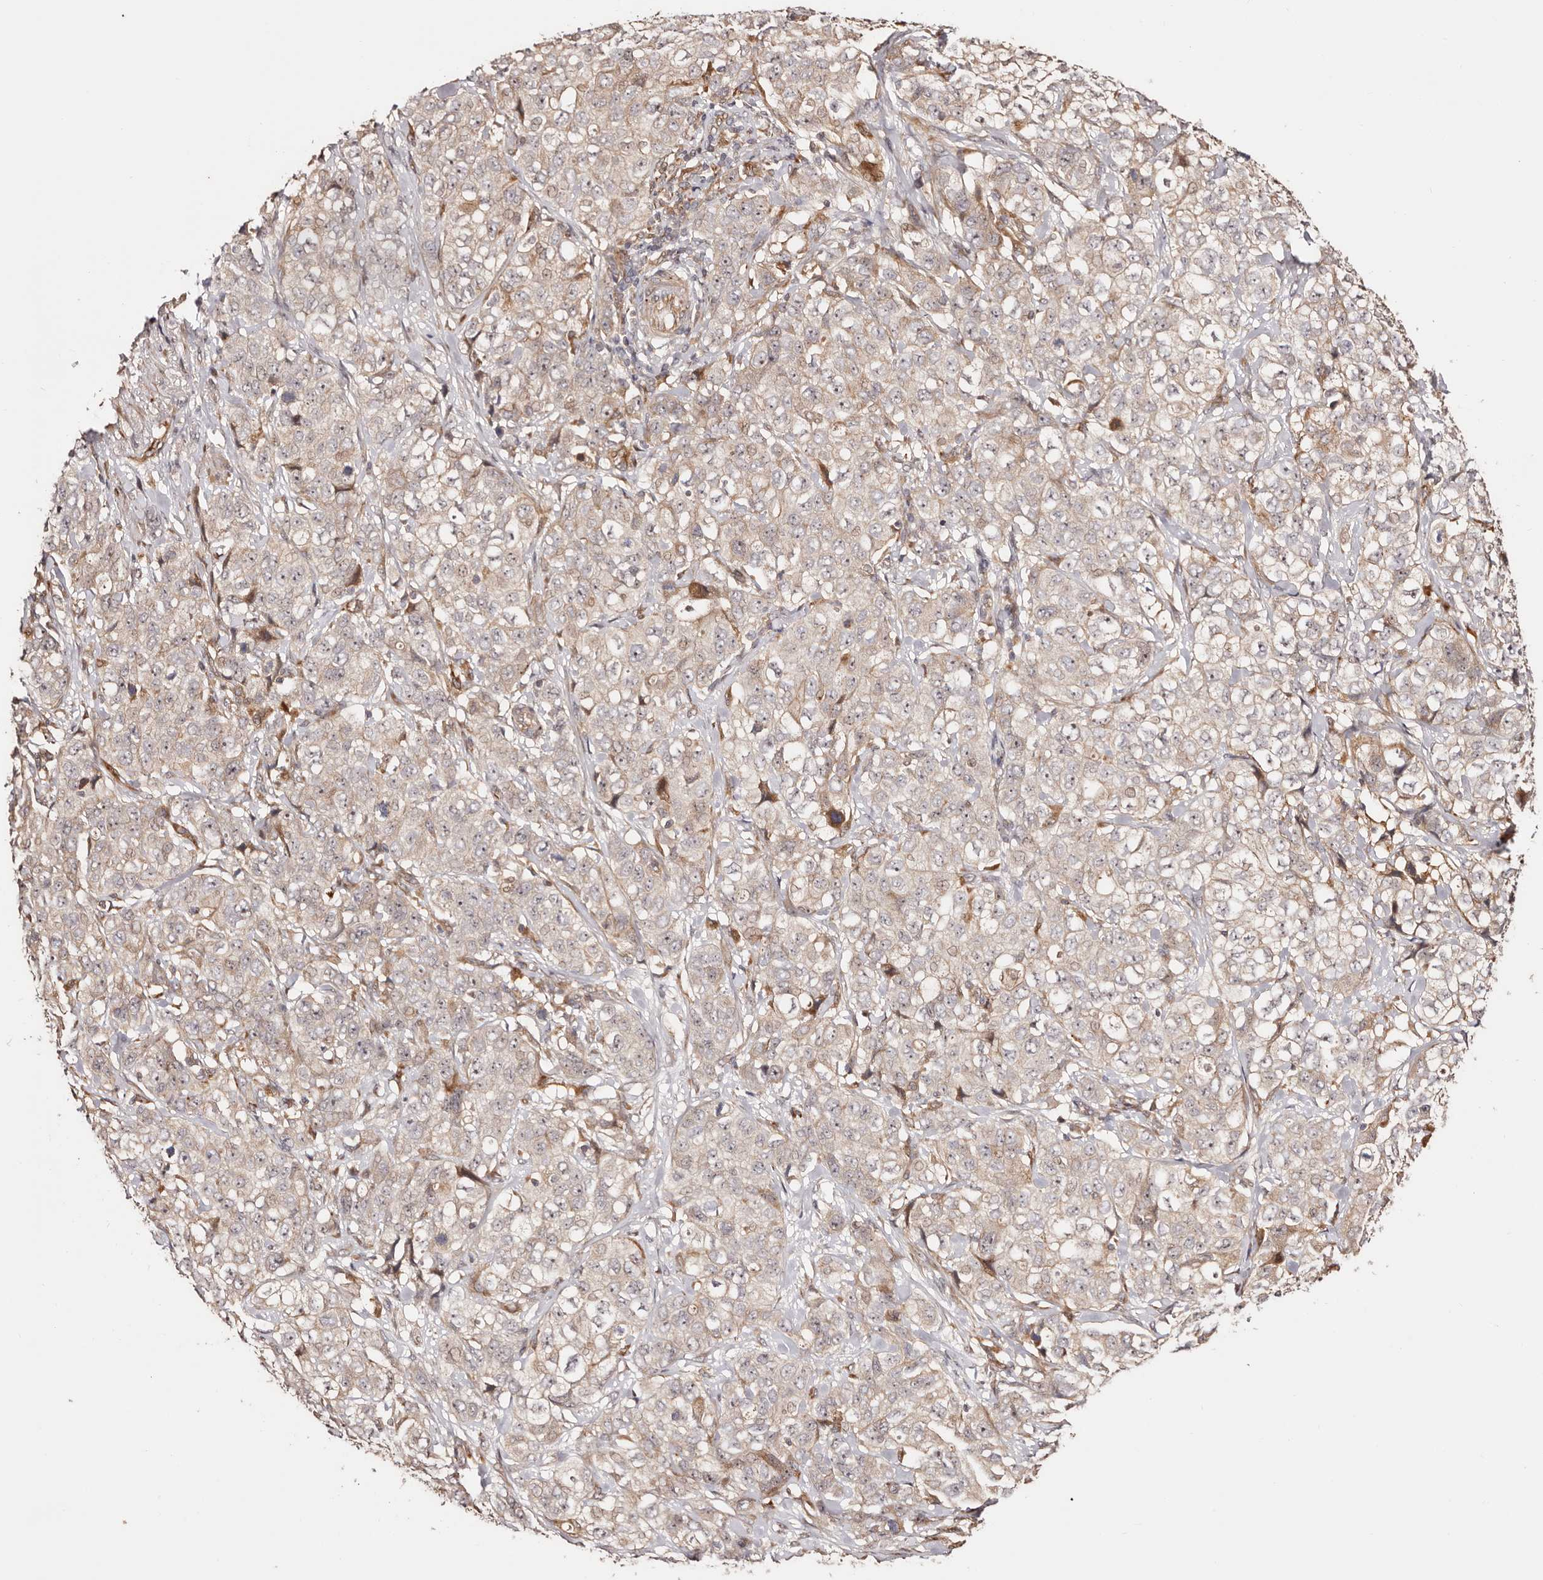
{"staining": {"intensity": "weak", "quantity": "25%-75%", "location": "cytoplasmic/membranous"}, "tissue": "stomach cancer", "cell_type": "Tumor cells", "image_type": "cancer", "snomed": [{"axis": "morphology", "description": "Adenocarcinoma, NOS"}, {"axis": "topography", "description": "Stomach"}], "caption": "Immunohistochemical staining of stomach adenocarcinoma demonstrates low levels of weak cytoplasmic/membranous expression in about 25%-75% of tumor cells.", "gene": "PTPN22", "patient": {"sex": "male", "age": 48}}